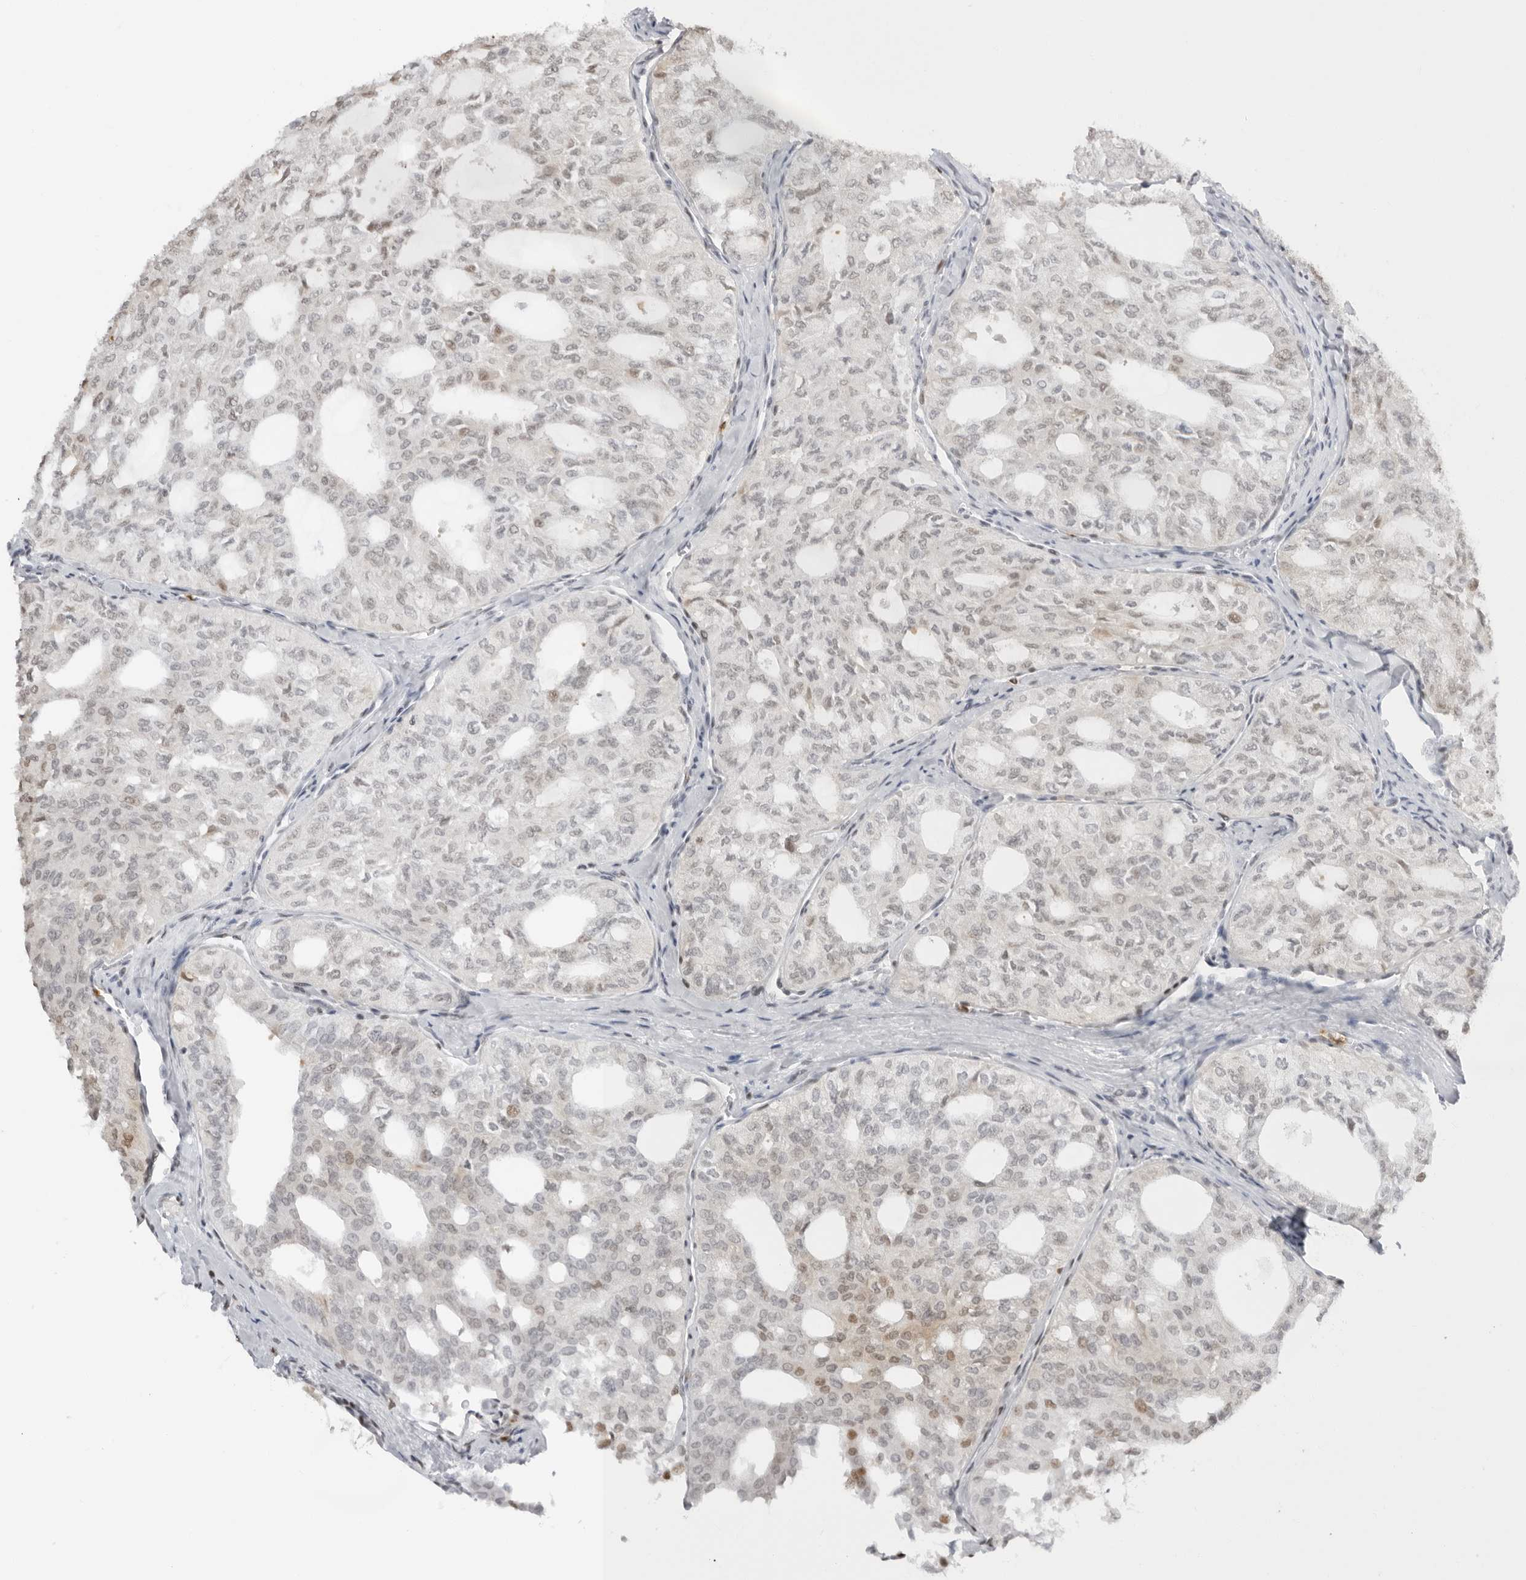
{"staining": {"intensity": "weak", "quantity": "25%-75%", "location": "nuclear"}, "tissue": "thyroid cancer", "cell_type": "Tumor cells", "image_type": "cancer", "snomed": [{"axis": "morphology", "description": "Follicular adenoma carcinoma, NOS"}, {"axis": "topography", "description": "Thyroid gland"}], "caption": "A histopathology image of human thyroid follicular adenoma carcinoma stained for a protein demonstrates weak nuclear brown staining in tumor cells.", "gene": "RNF146", "patient": {"sex": "male", "age": 75}}